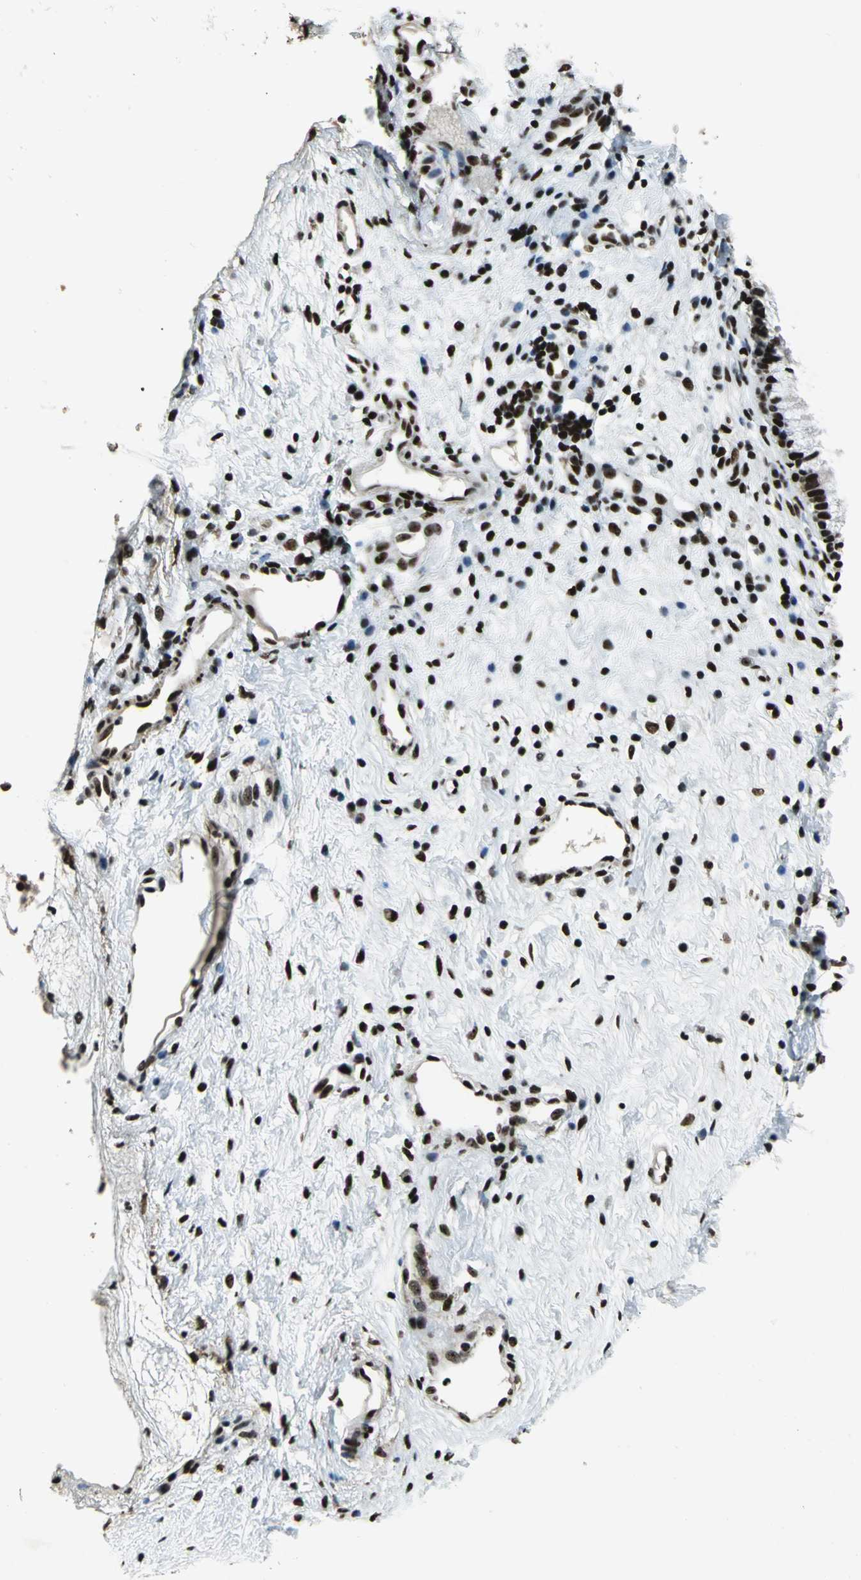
{"staining": {"intensity": "strong", "quantity": ">75%", "location": "nuclear"}, "tissue": "nasopharynx", "cell_type": "Respiratory epithelial cells", "image_type": "normal", "snomed": [{"axis": "morphology", "description": "Normal tissue, NOS"}, {"axis": "topography", "description": "Nasopharynx"}], "caption": "A high-resolution photomicrograph shows immunohistochemistry staining of normal nasopharynx, which exhibits strong nuclear positivity in approximately >75% of respiratory epithelial cells.", "gene": "UBTF", "patient": {"sex": "male", "age": 21}}